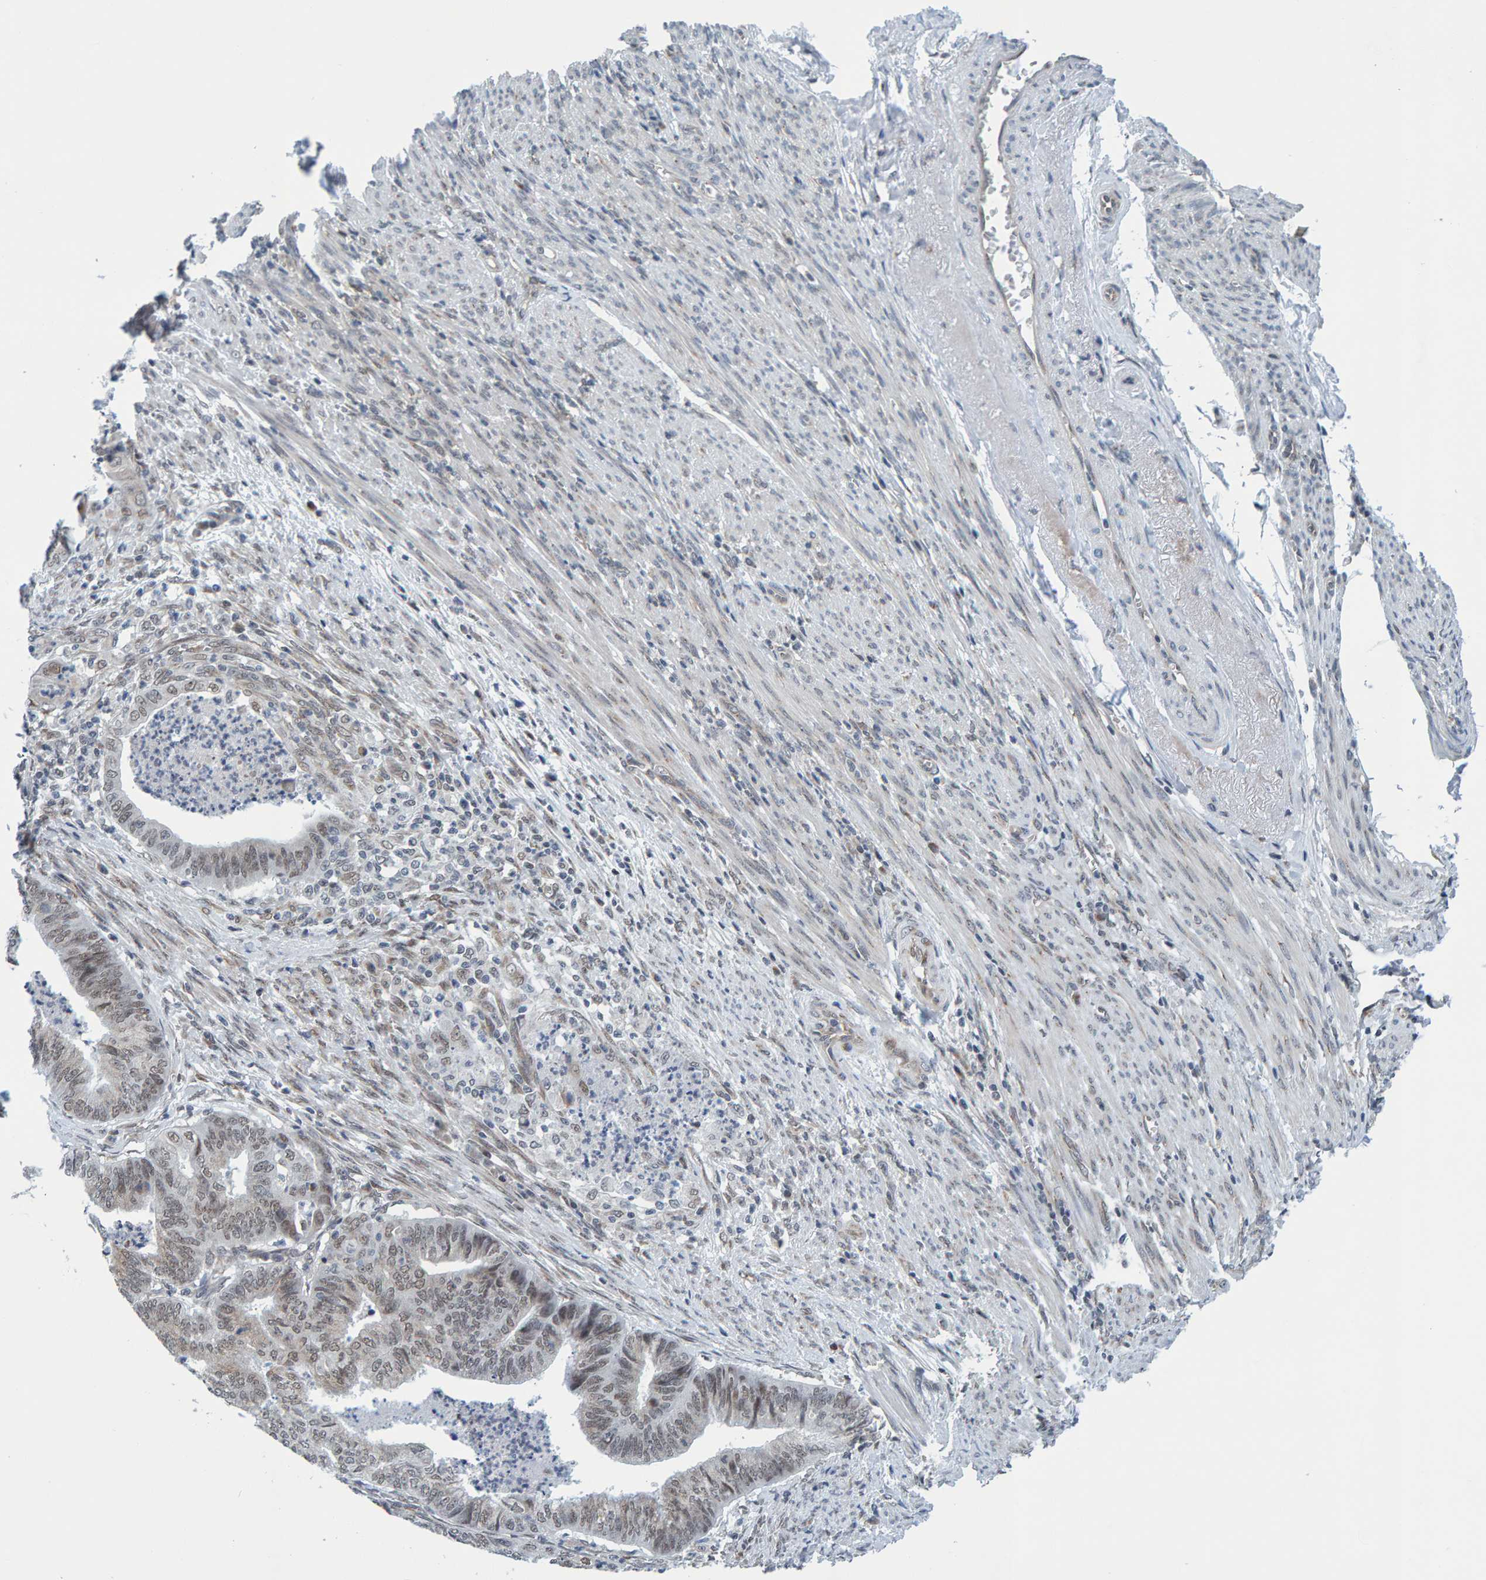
{"staining": {"intensity": "weak", "quantity": "<25%", "location": "nuclear"}, "tissue": "endometrial cancer", "cell_type": "Tumor cells", "image_type": "cancer", "snomed": [{"axis": "morphology", "description": "Polyp, NOS"}, {"axis": "morphology", "description": "Adenocarcinoma, NOS"}, {"axis": "morphology", "description": "Adenoma, NOS"}, {"axis": "topography", "description": "Endometrium"}], "caption": "Adenocarcinoma (endometrial) was stained to show a protein in brown. There is no significant expression in tumor cells.", "gene": "SCRN2", "patient": {"sex": "female", "age": 79}}